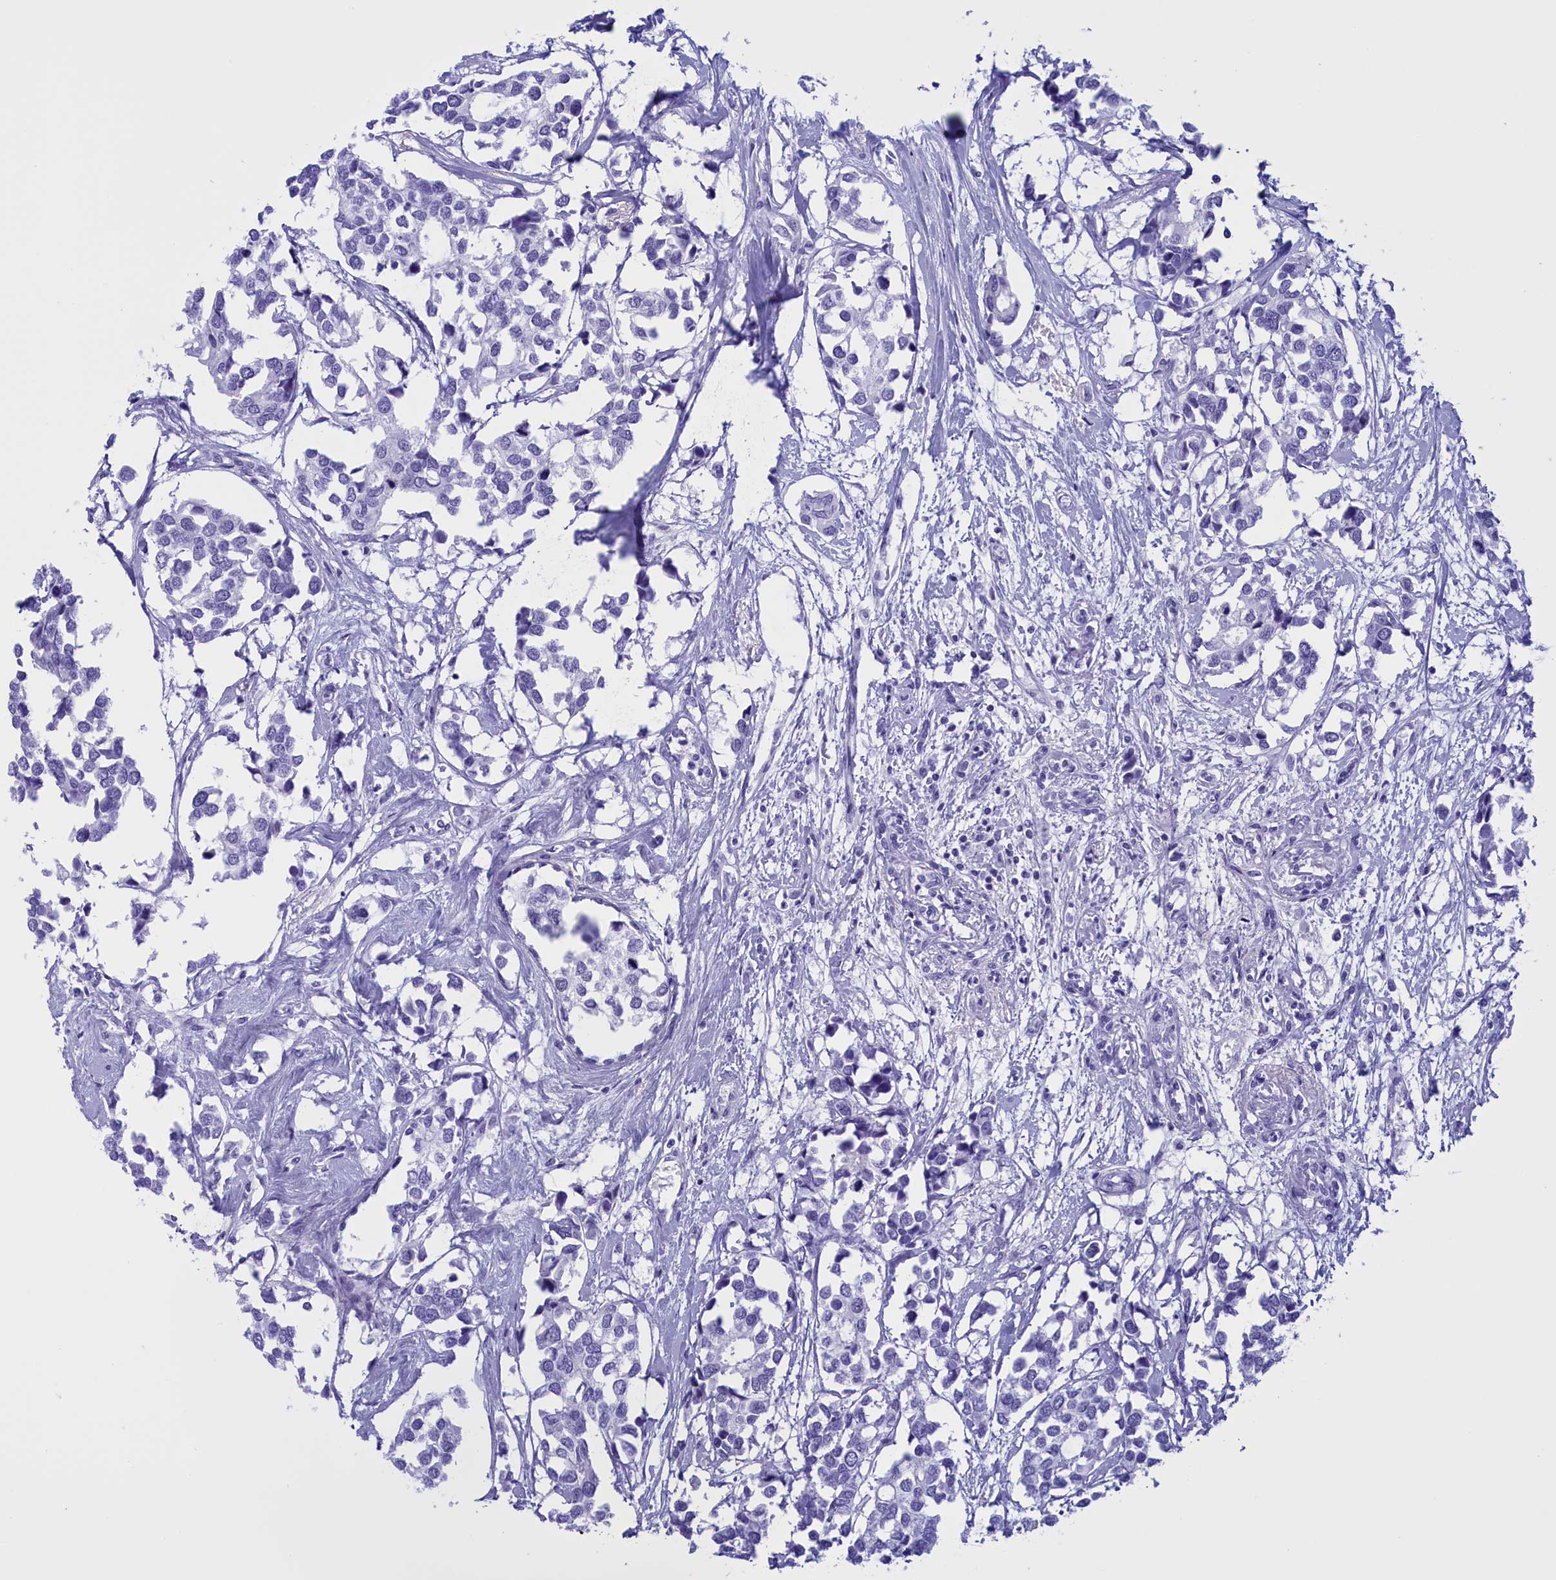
{"staining": {"intensity": "negative", "quantity": "none", "location": "none"}, "tissue": "breast cancer", "cell_type": "Tumor cells", "image_type": "cancer", "snomed": [{"axis": "morphology", "description": "Duct carcinoma"}, {"axis": "topography", "description": "Breast"}], "caption": "Tumor cells show no significant protein expression in breast cancer.", "gene": "BRI3", "patient": {"sex": "female", "age": 83}}